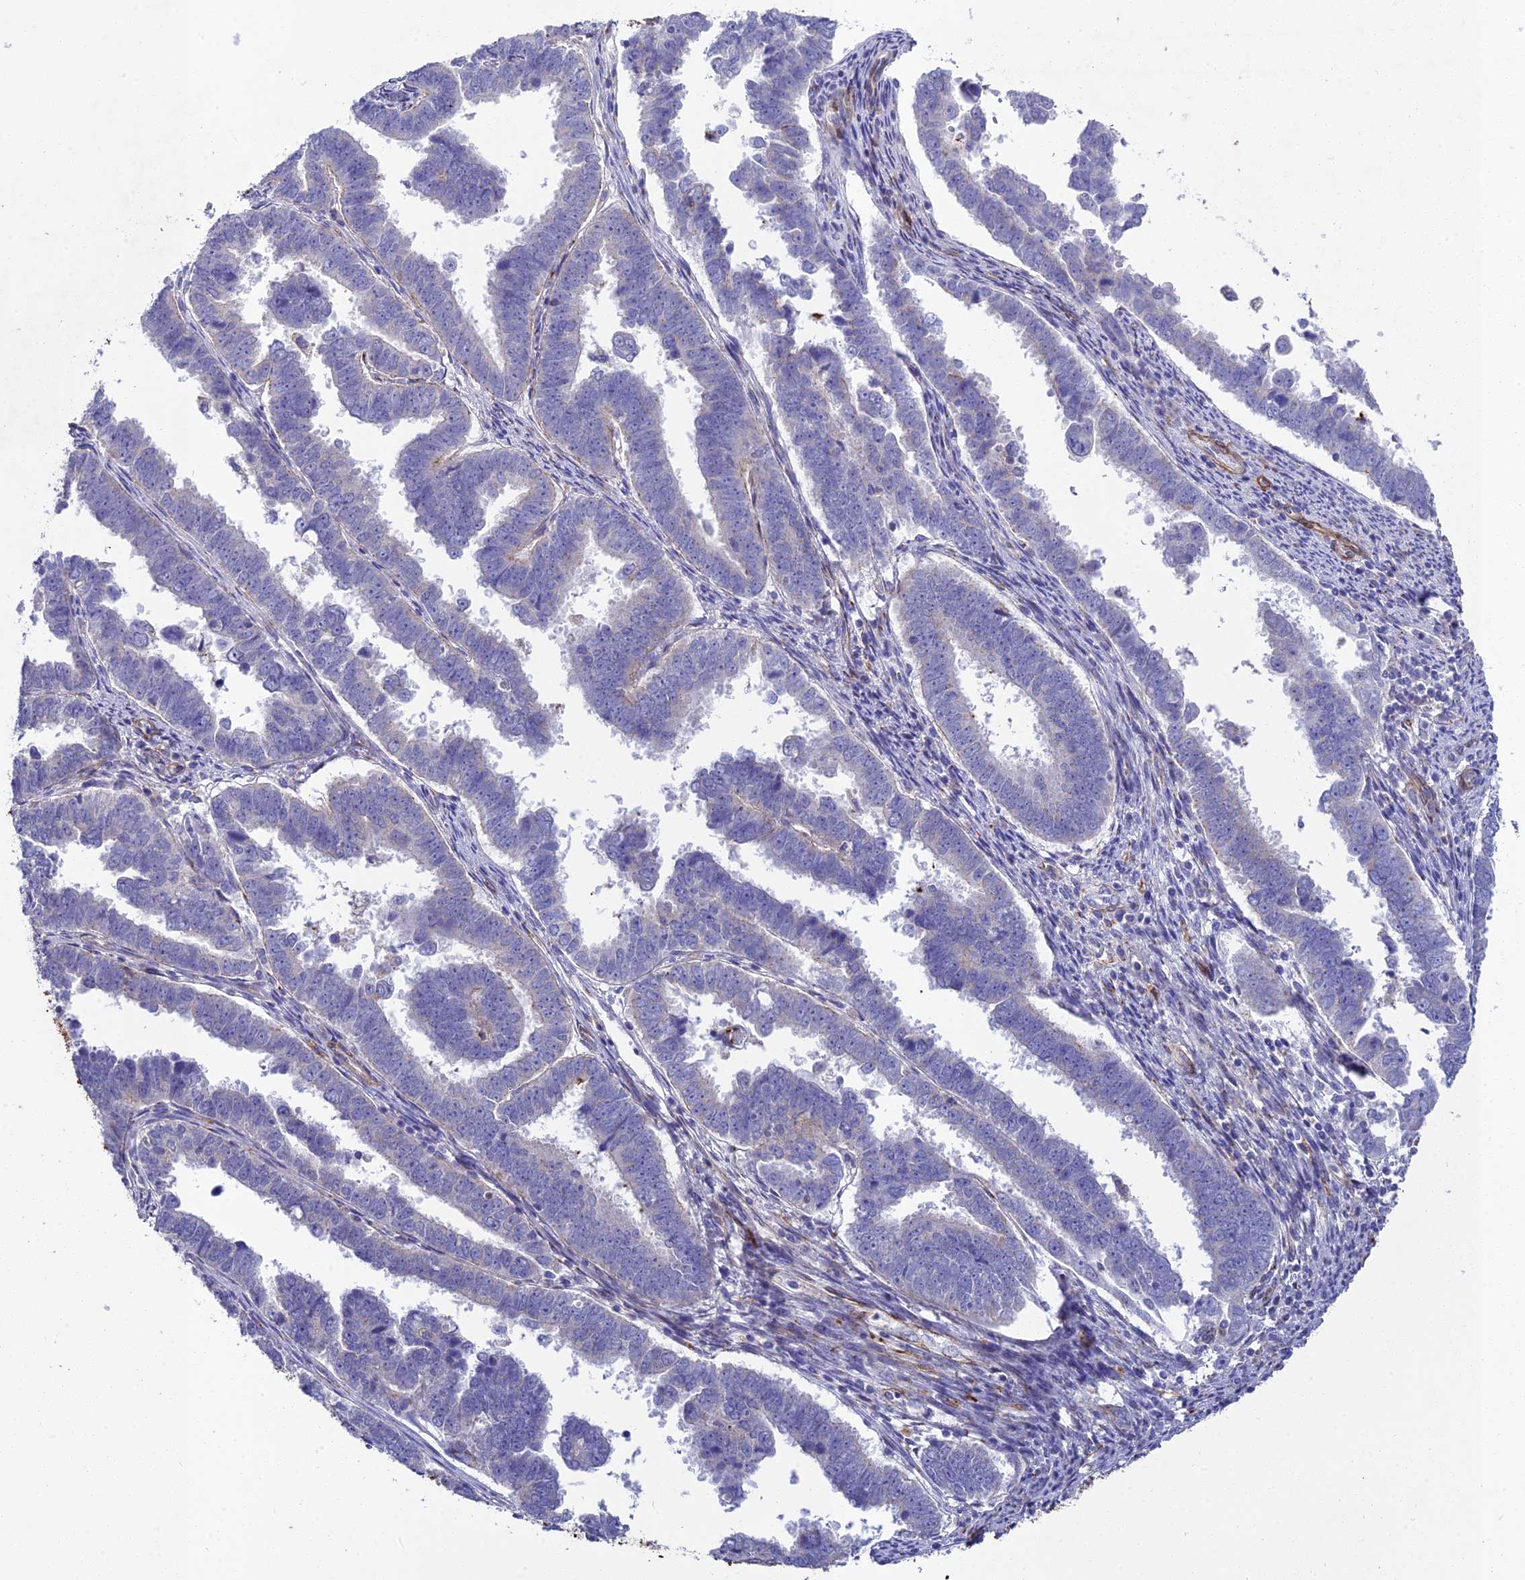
{"staining": {"intensity": "negative", "quantity": "none", "location": "none"}, "tissue": "endometrial cancer", "cell_type": "Tumor cells", "image_type": "cancer", "snomed": [{"axis": "morphology", "description": "Adenocarcinoma, NOS"}, {"axis": "topography", "description": "Endometrium"}], "caption": "IHC of human endometrial adenocarcinoma displays no expression in tumor cells. The staining is performed using DAB (3,3'-diaminobenzidine) brown chromogen with nuclei counter-stained in using hematoxylin.", "gene": "TNS1", "patient": {"sex": "female", "age": 75}}